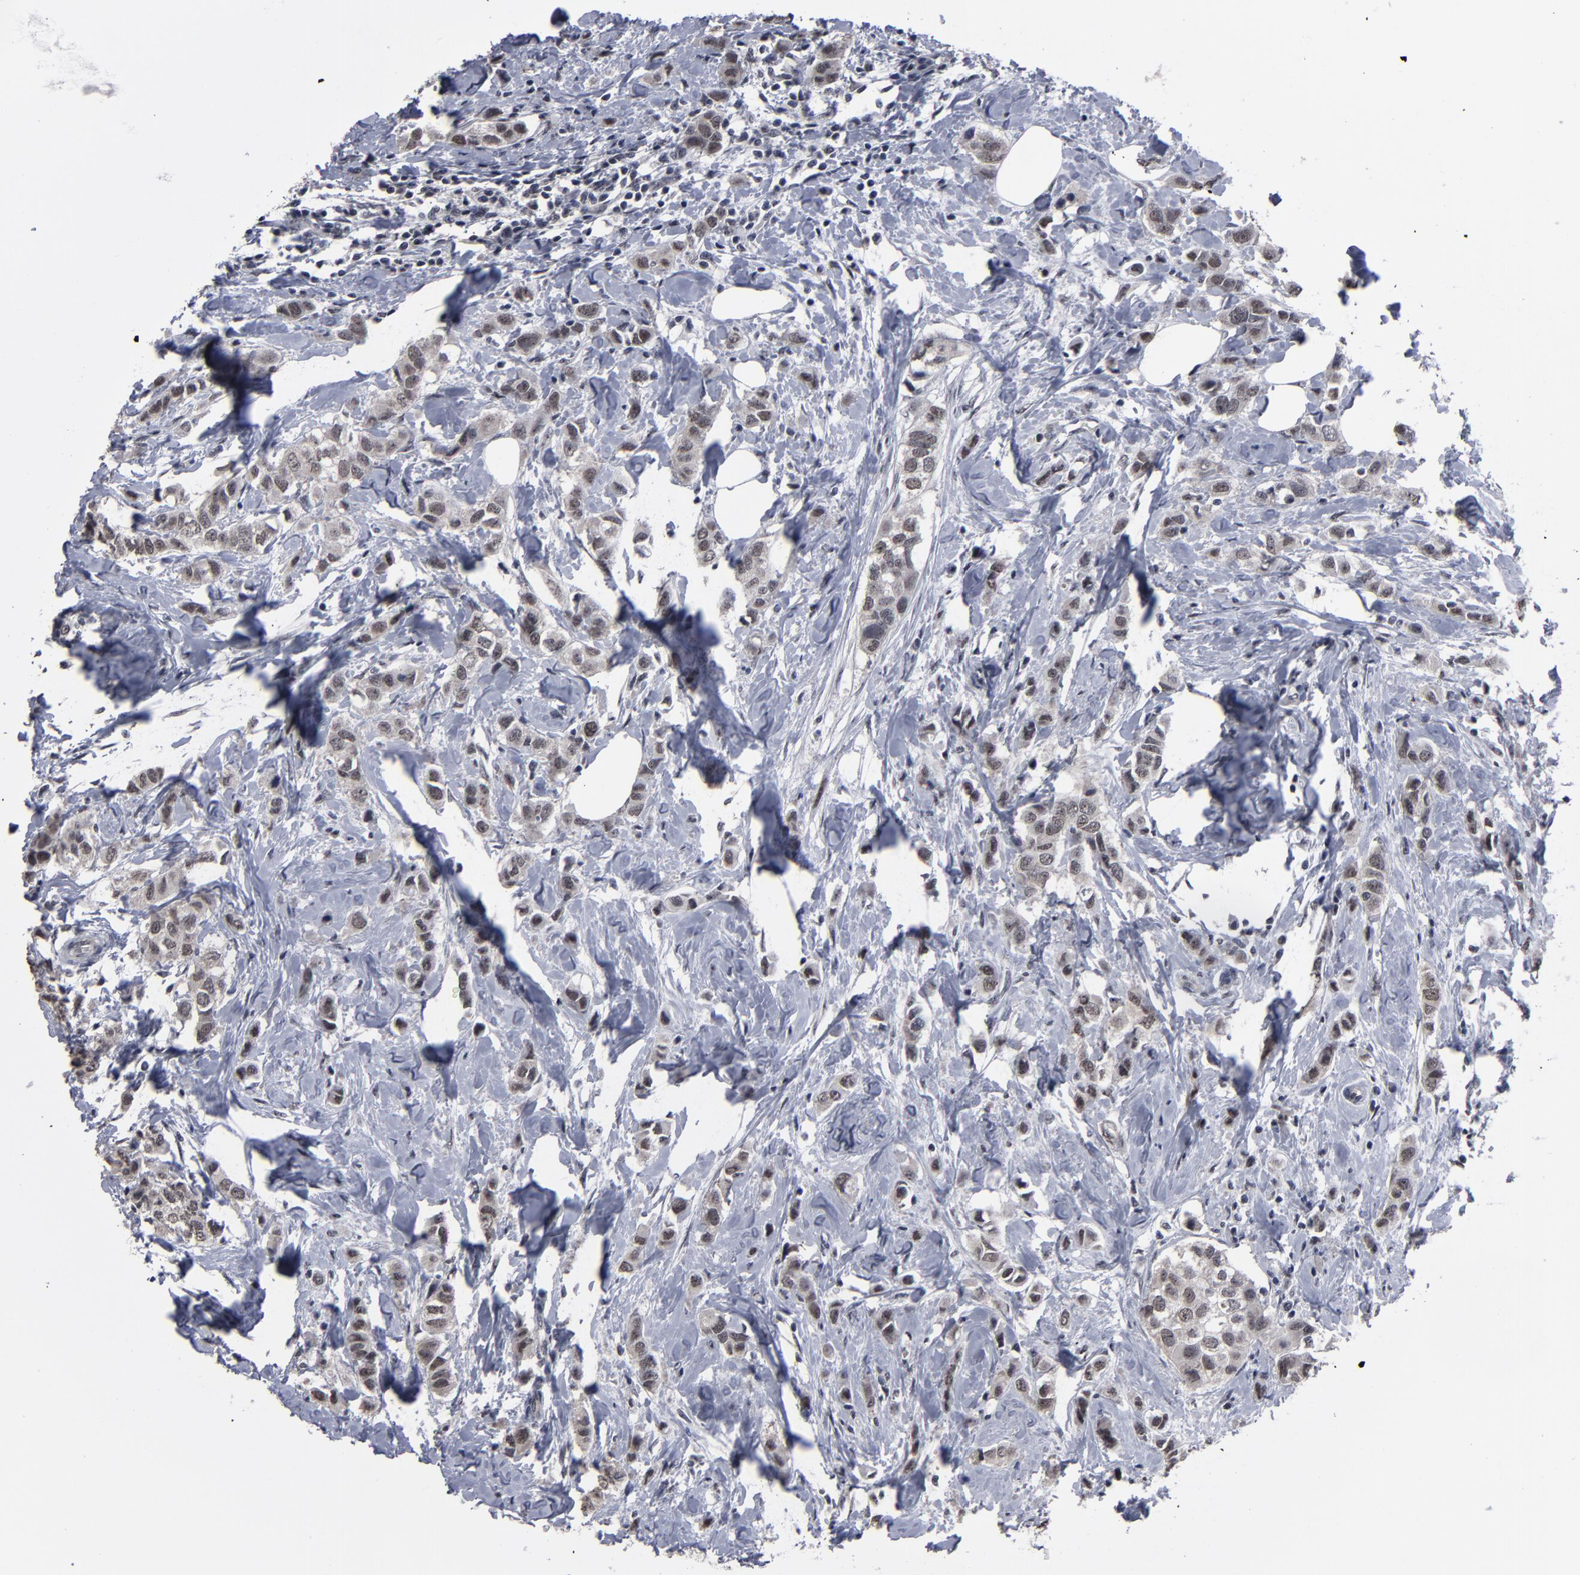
{"staining": {"intensity": "moderate", "quantity": "25%-75%", "location": "nuclear"}, "tissue": "breast cancer", "cell_type": "Tumor cells", "image_type": "cancer", "snomed": [{"axis": "morphology", "description": "Normal tissue, NOS"}, {"axis": "morphology", "description": "Duct carcinoma"}, {"axis": "topography", "description": "Breast"}], "caption": "The image exhibits staining of infiltrating ductal carcinoma (breast), revealing moderate nuclear protein expression (brown color) within tumor cells.", "gene": "SSRP1", "patient": {"sex": "female", "age": 50}}